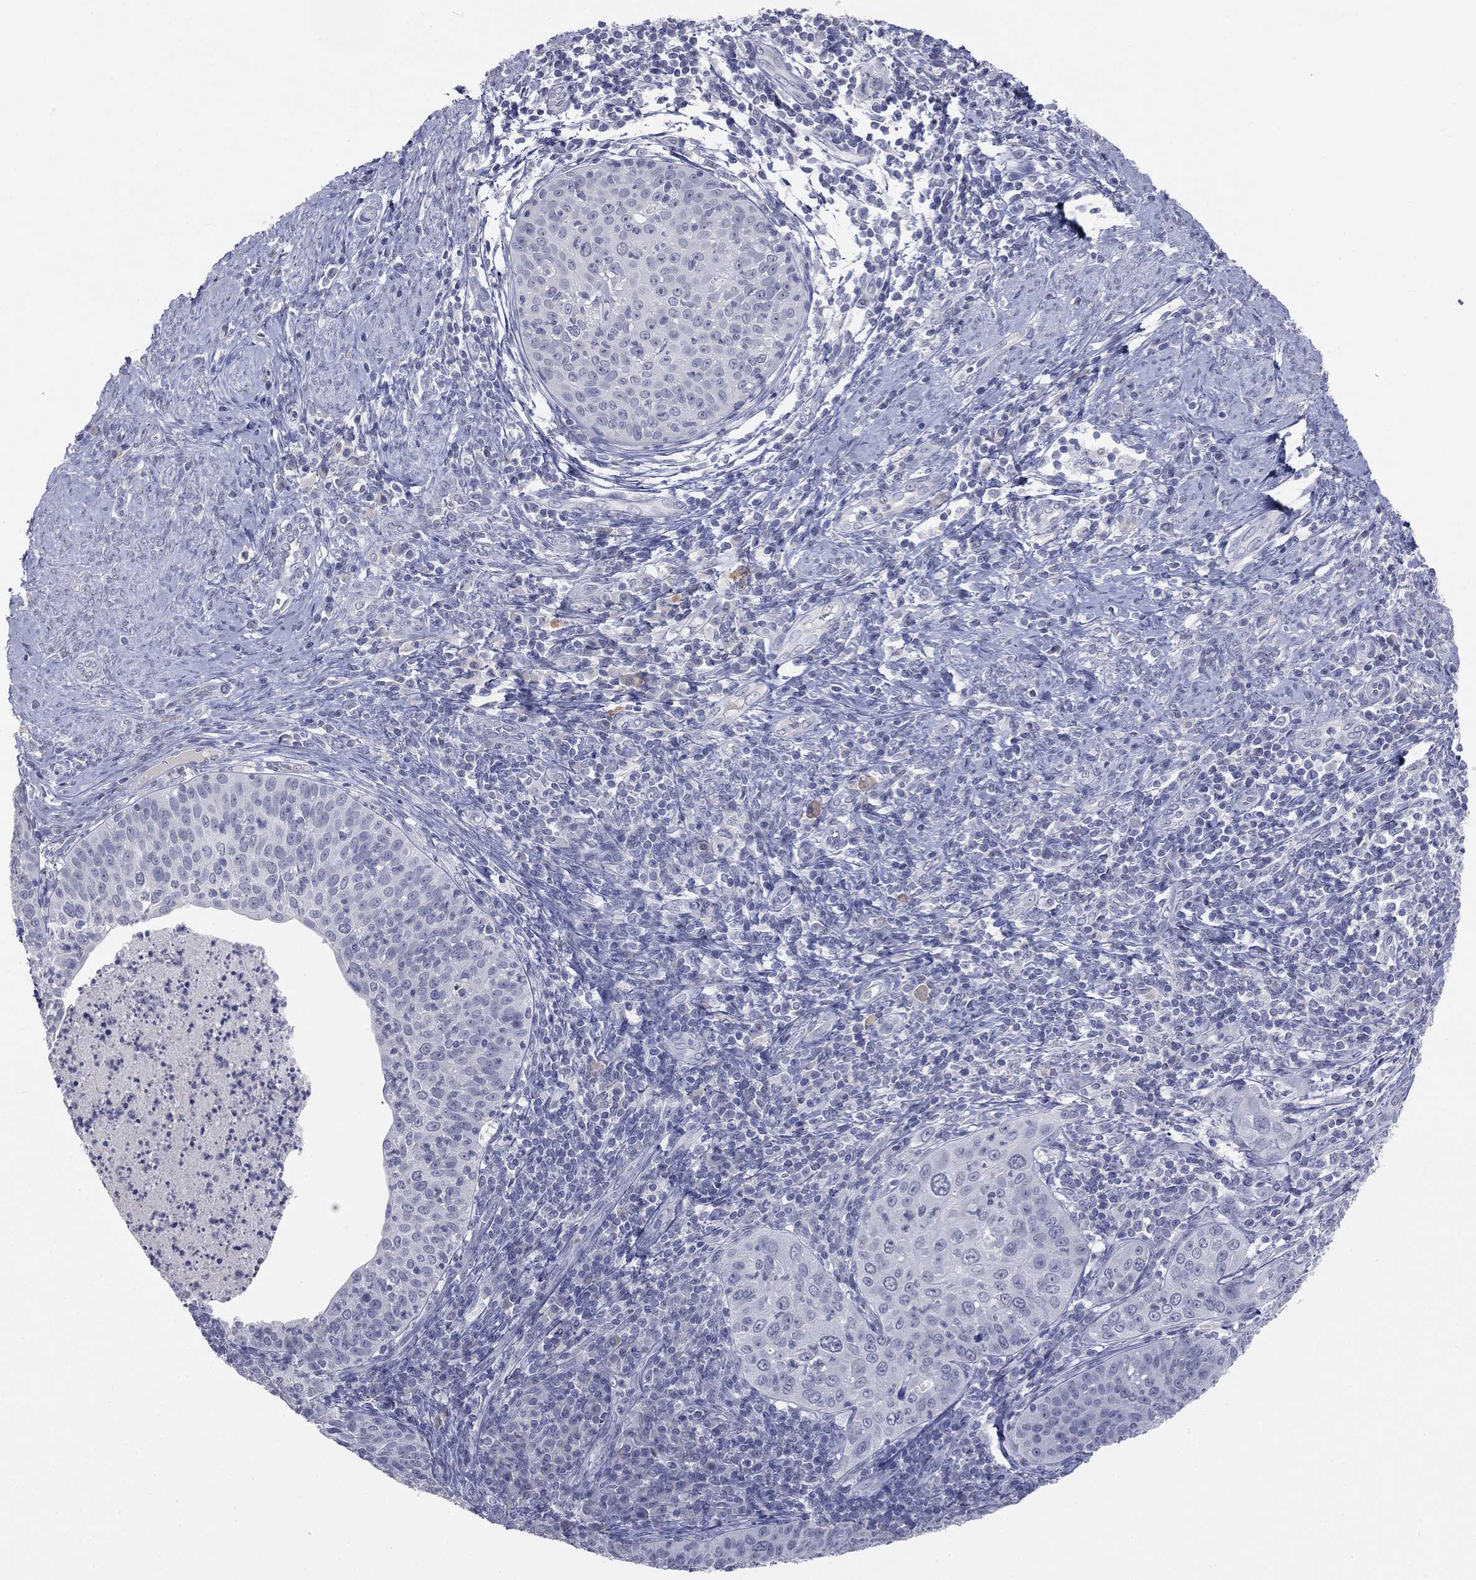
{"staining": {"intensity": "negative", "quantity": "none", "location": "none"}, "tissue": "cervical cancer", "cell_type": "Tumor cells", "image_type": "cancer", "snomed": [{"axis": "morphology", "description": "Squamous cell carcinoma, NOS"}, {"axis": "topography", "description": "Cervix"}], "caption": "DAB (3,3'-diaminobenzidine) immunohistochemical staining of cervical cancer shows no significant positivity in tumor cells.", "gene": "TSHB", "patient": {"sex": "female", "age": 30}}